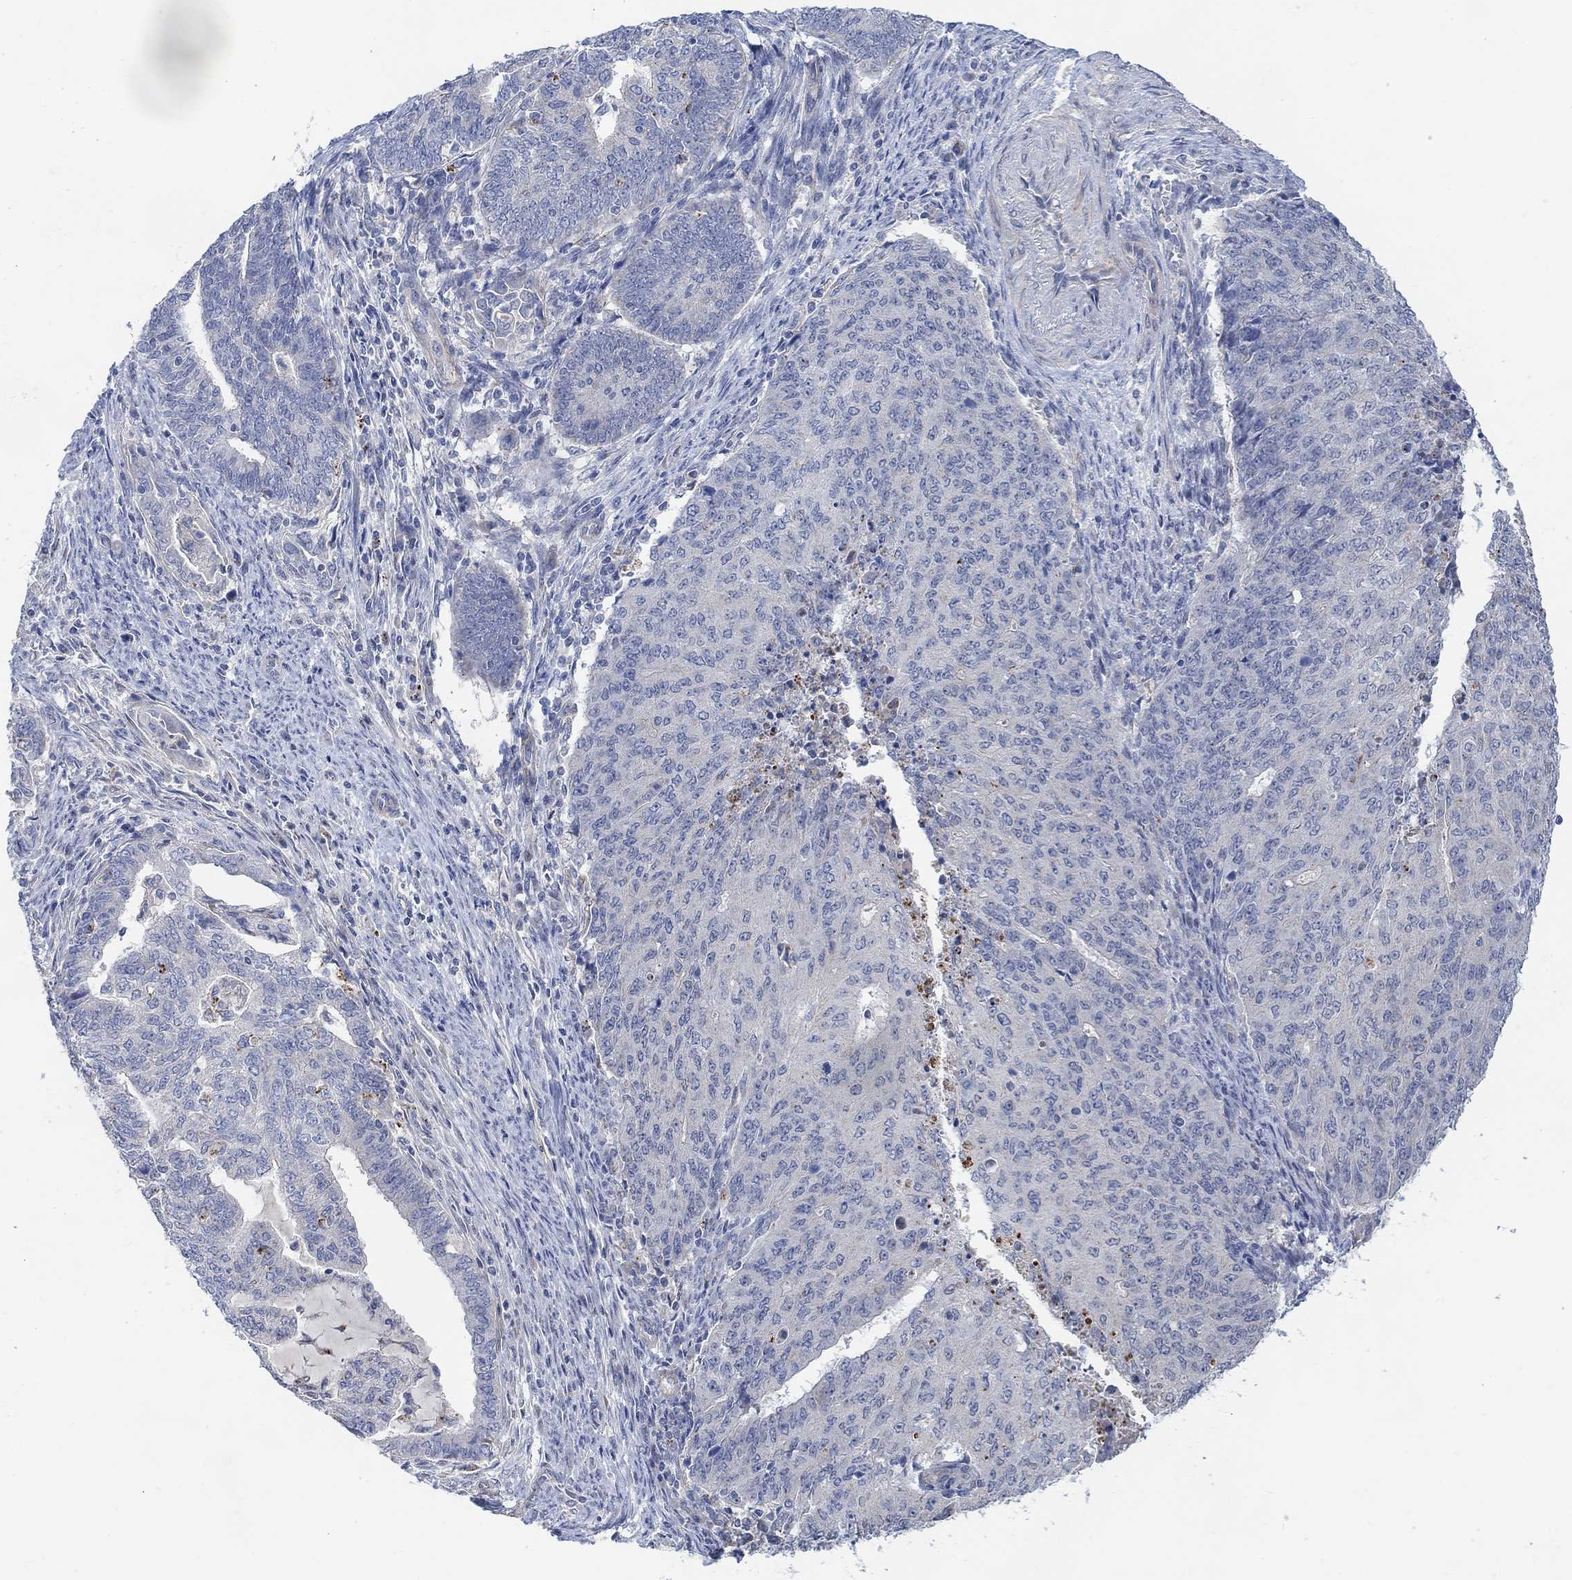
{"staining": {"intensity": "negative", "quantity": "none", "location": "none"}, "tissue": "endometrial cancer", "cell_type": "Tumor cells", "image_type": "cancer", "snomed": [{"axis": "morphology", "description": "Adenocarcinoma, NOS"}, {"axis": "topography", "description": "Endometrium"}], "caption": "Endometrial adenocarcinoma was stained to show a protein in brown. There is no significant expression in tumor cells. Nuclei are stained in blue.", "gene": "HCRTR1", "patient": {"sex": "female", "age": 82}}